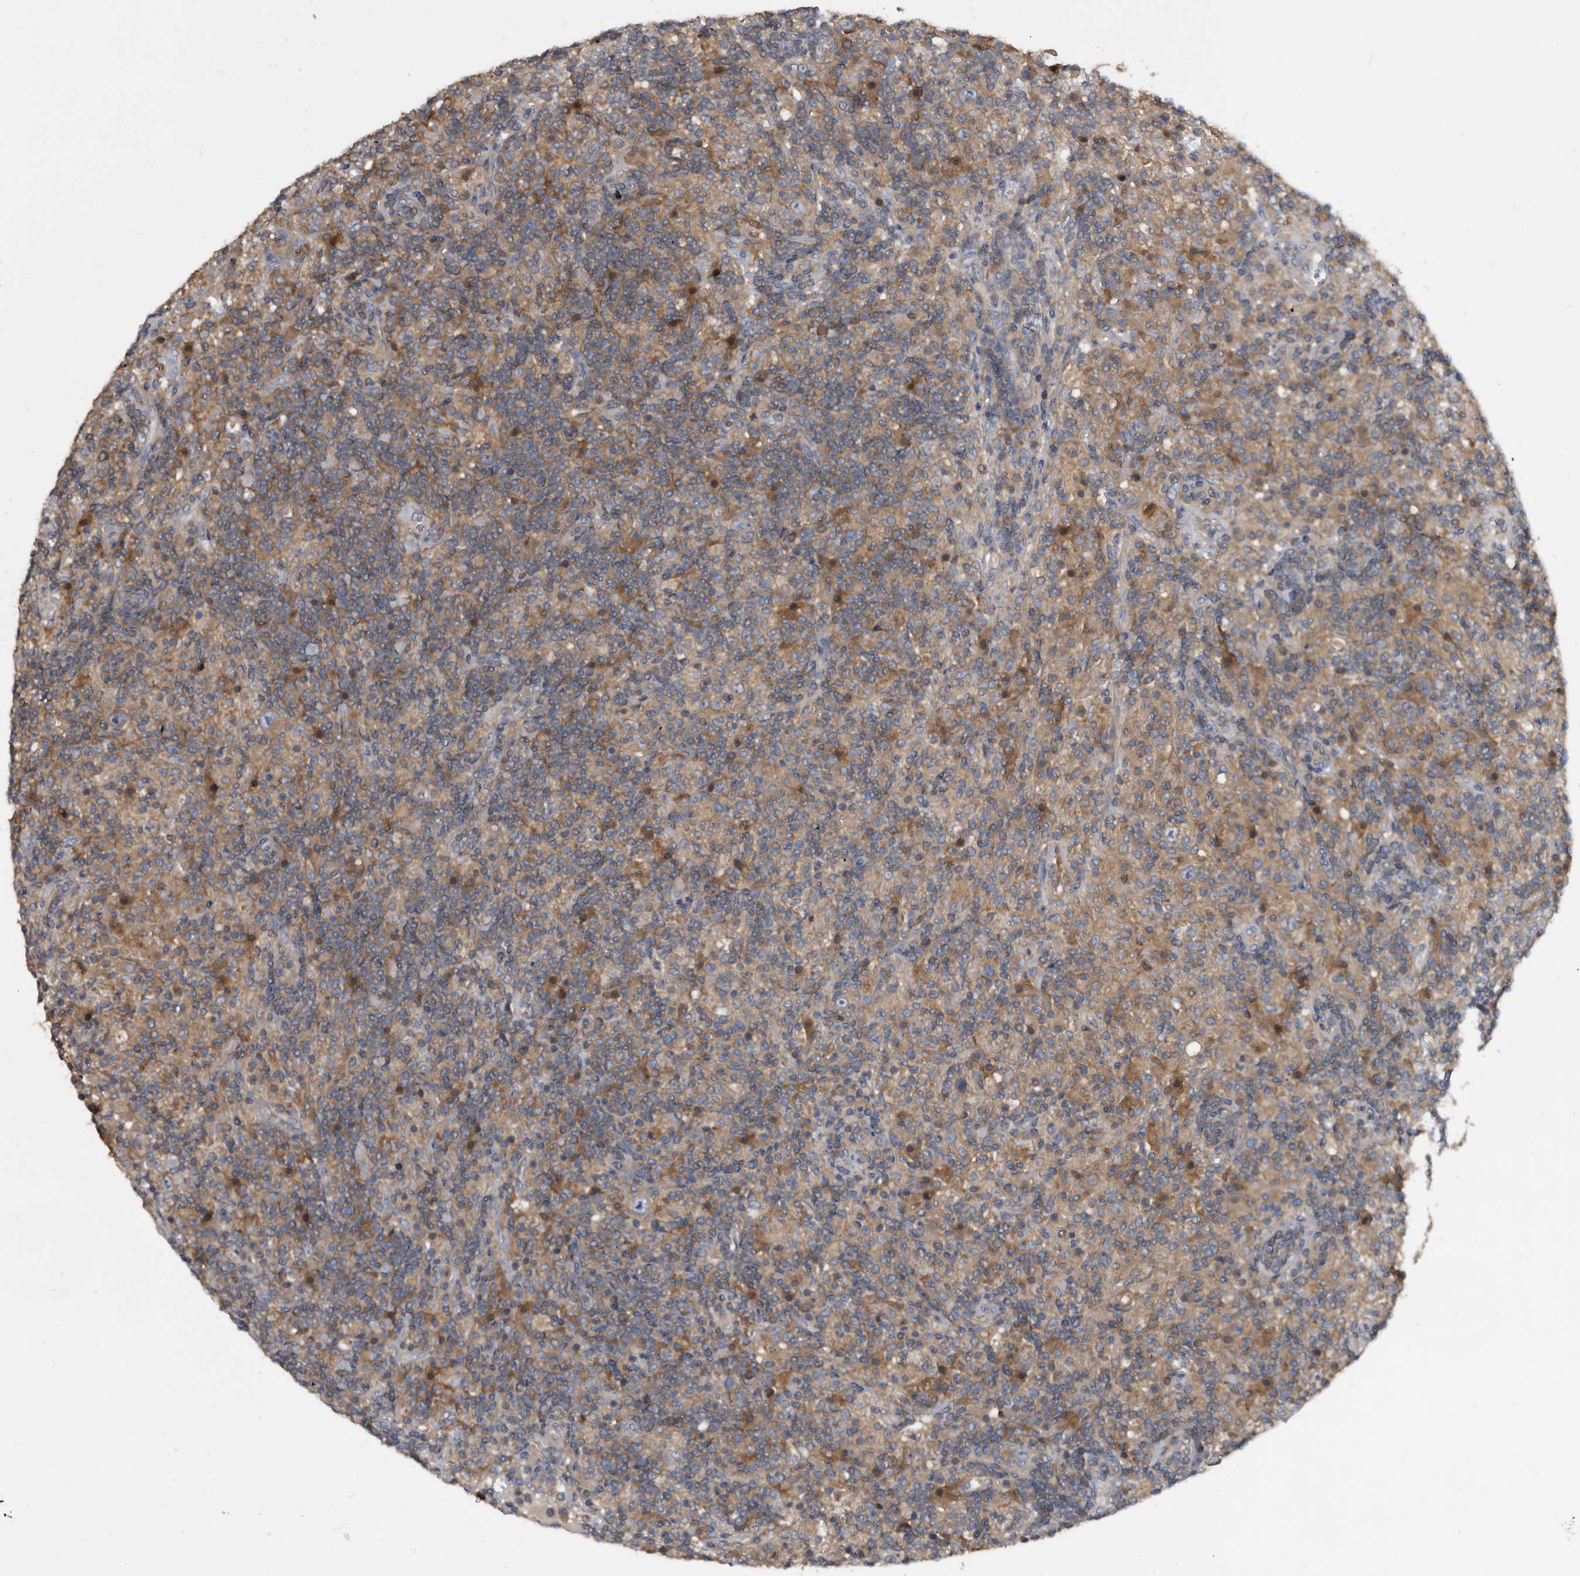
{"staining": {"intensity": "negative", "quantity": "none", "location": "none"}, "tissue": "lymphoma", "cell_type": "Tumor cells", "image_type": "cancer", "snomed": [{"axis": "morphology", "description": "Hodgkin's disease, NOS"}, {"axis": "topography", "description": "Lymph node"}], "caption": "Tumor cells show no significant positivity in Hodgkin's disease.", "gene": "APEH", "patient": {"sex": "male", "age": 70}}